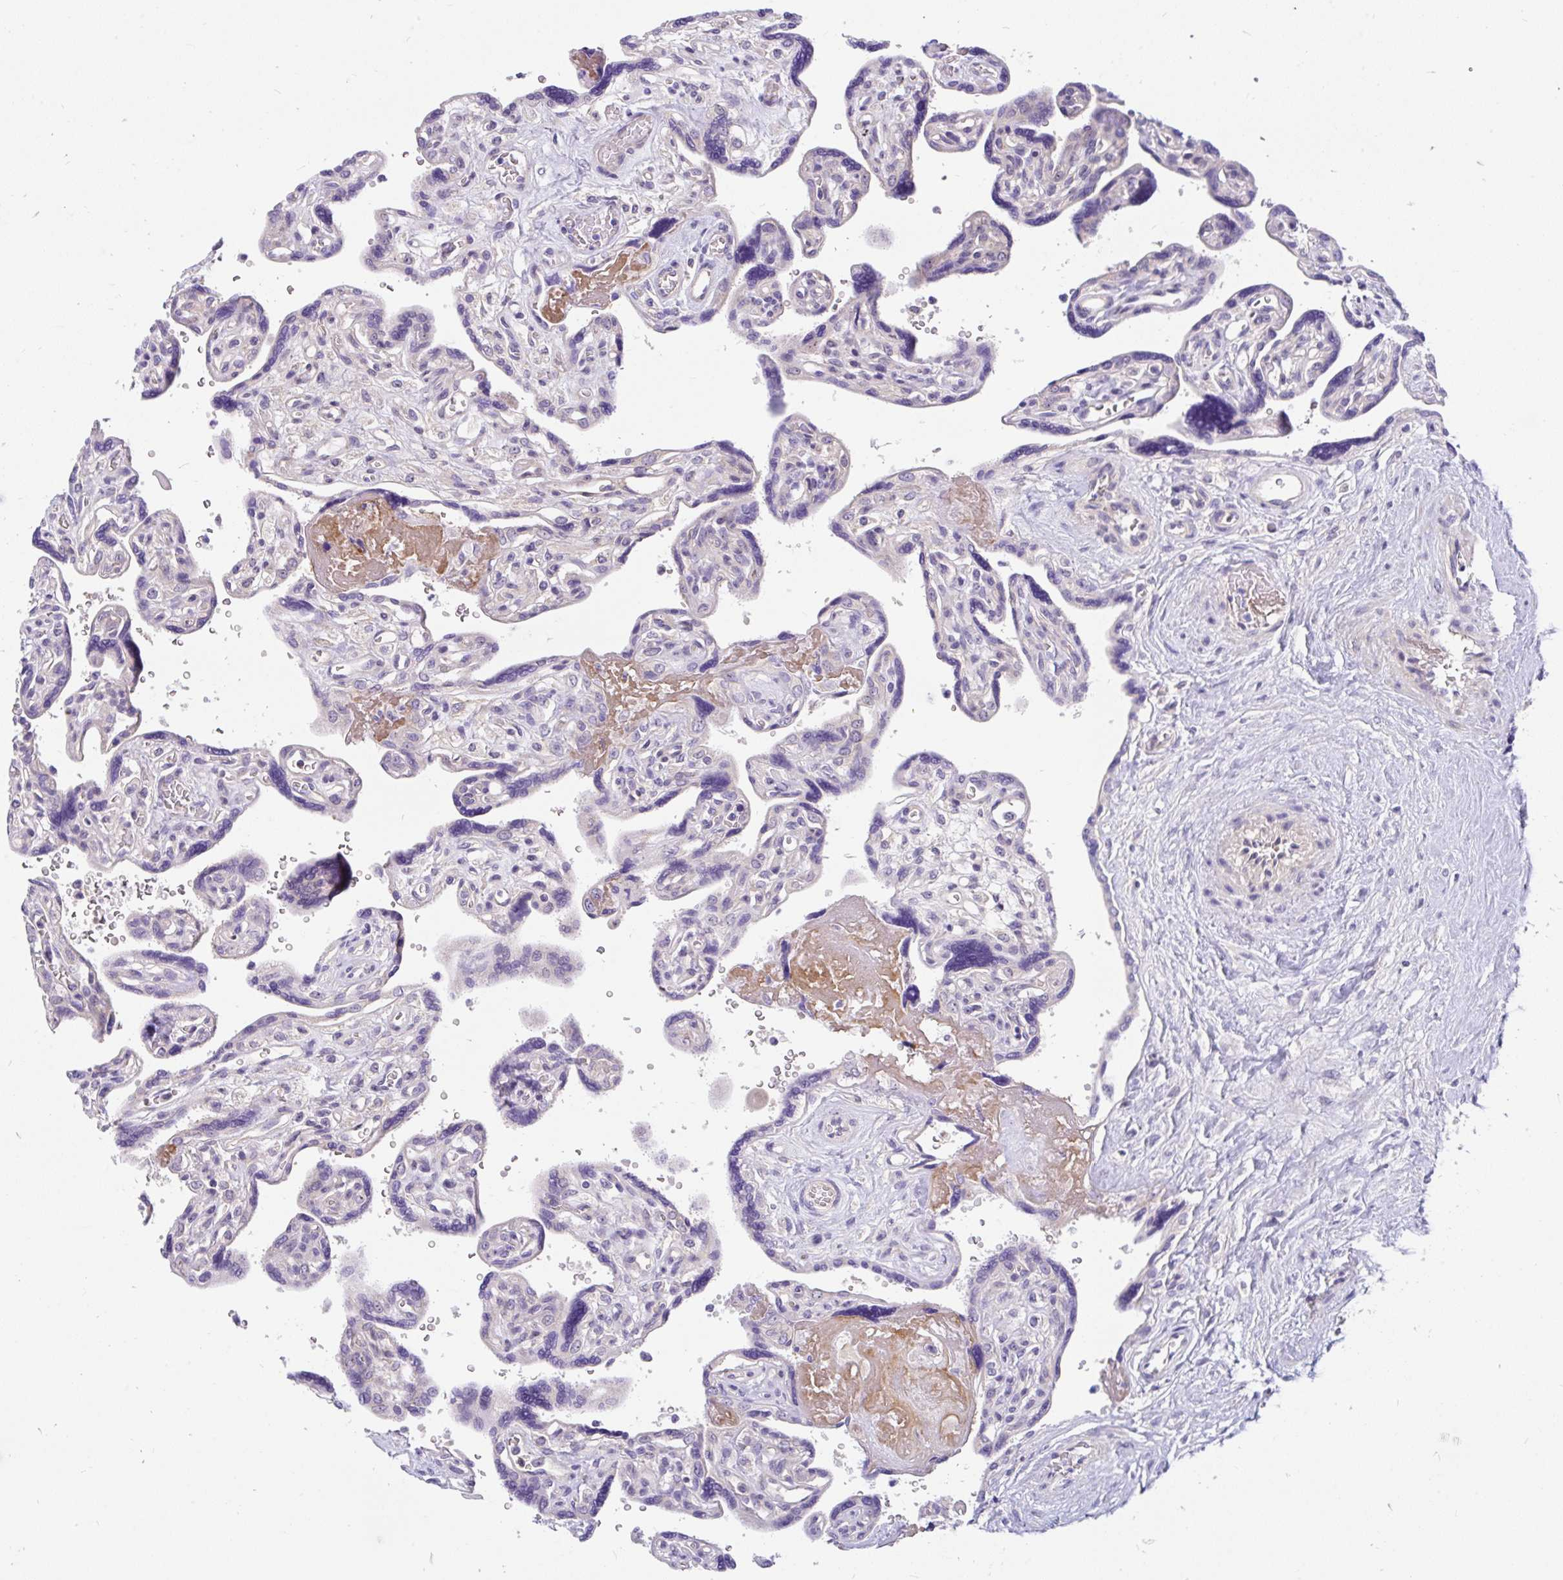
{"staining": {"intensity": "moderate", "quantity": ">75%", "location": "cytoplasmic/membranous"}, "tissue": "placenta", "cell_type": "Decidual cells", "image_type": "normal", "snomed": [{"axis": "morphology", "description": "Normal tissue, NOS"}, {"axis": "topography", "description": "Placenta"}], "caption": "Protein expression analysis of unremarkable human placenta reveals moderate cytoplasmic/membranous staining in about >75% of decidual cells.", "gene": "LRRC26", "patient": {"sex": "female", "age": 39}}